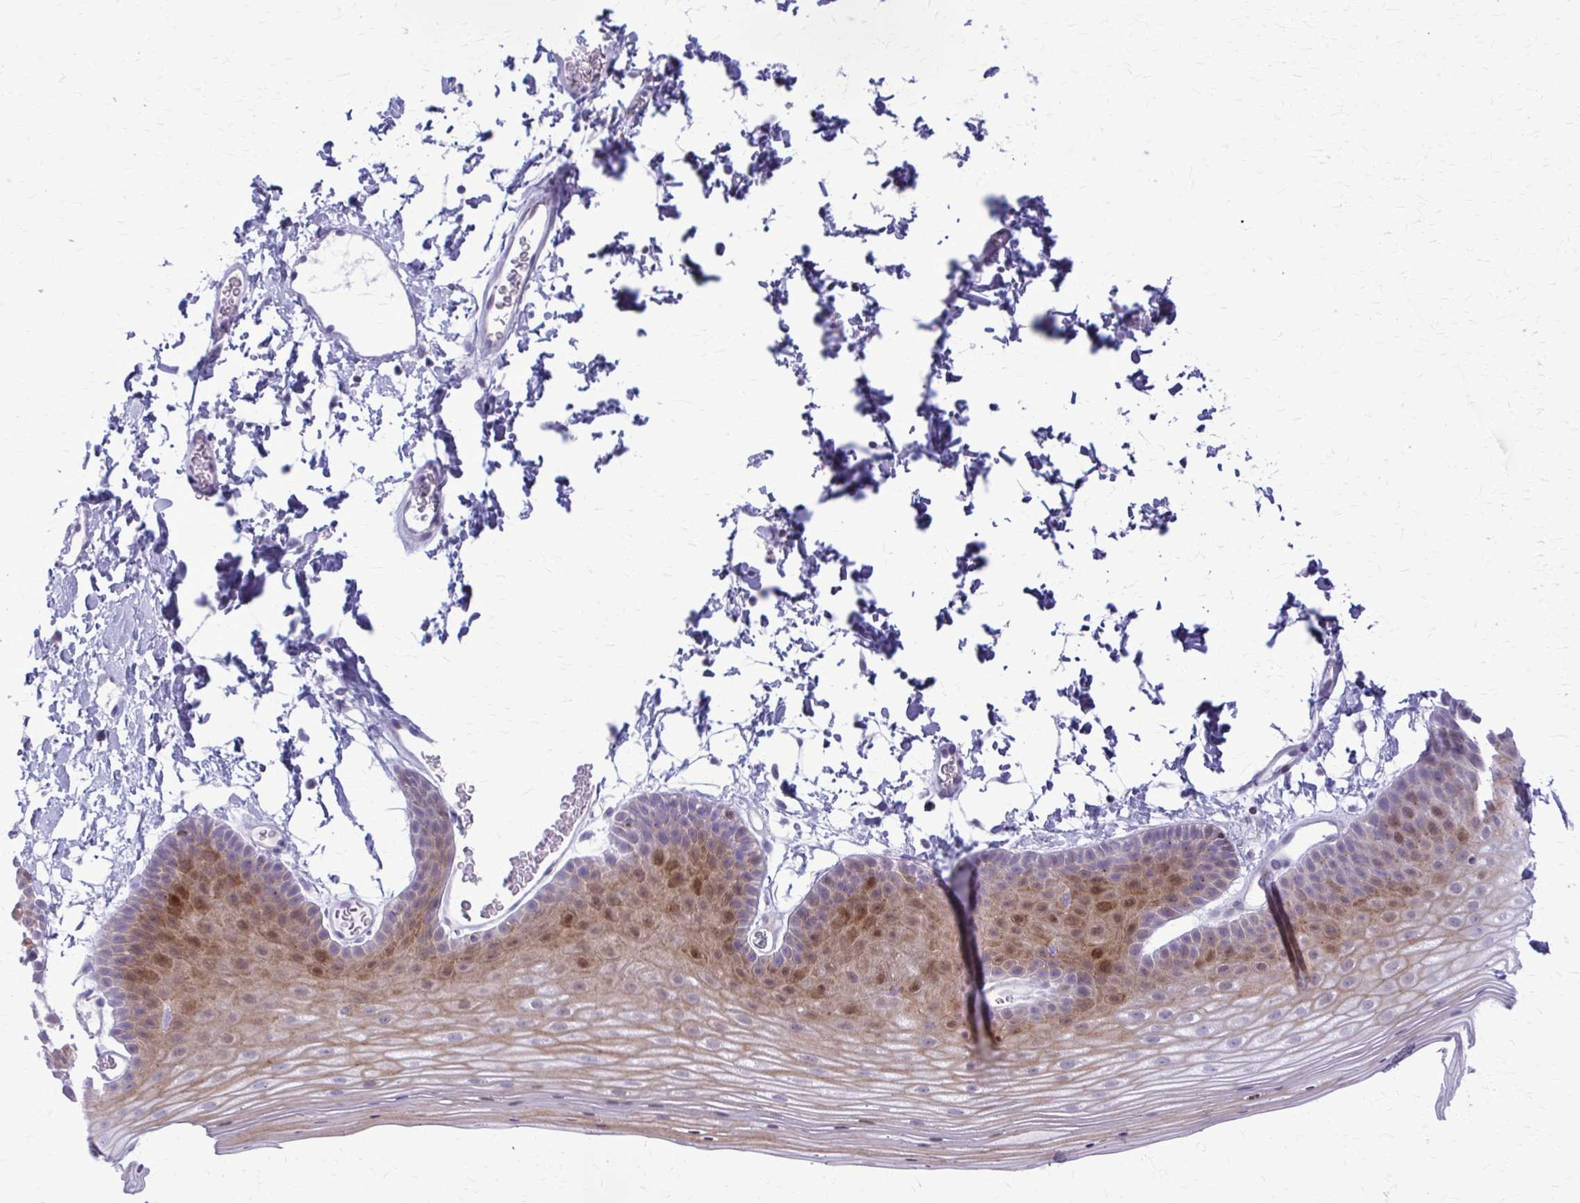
{"staining": {"intensity": "moderate", "quantity": "25%-75%", "location": "cytoplasmic/membranous,nuclear"}, "tissue": "skin", "cell_type": "Epidermal cells", "image_type": "normal", "snomed": [{"axis": "morphology", "description": "Normal tissue, NOS"}, {"axis": "topography", "description": "Anal"}], "caption": "The histopathology image reveals immunohistochemical staining of unremarkable skin. There is moderate cytoplasmic/membranous,nuclear positivity is identified in approximately 25%-75% of epidermal cells.", "gene": "PEDS1", "patient": {"sex": "male", "age": 53}}